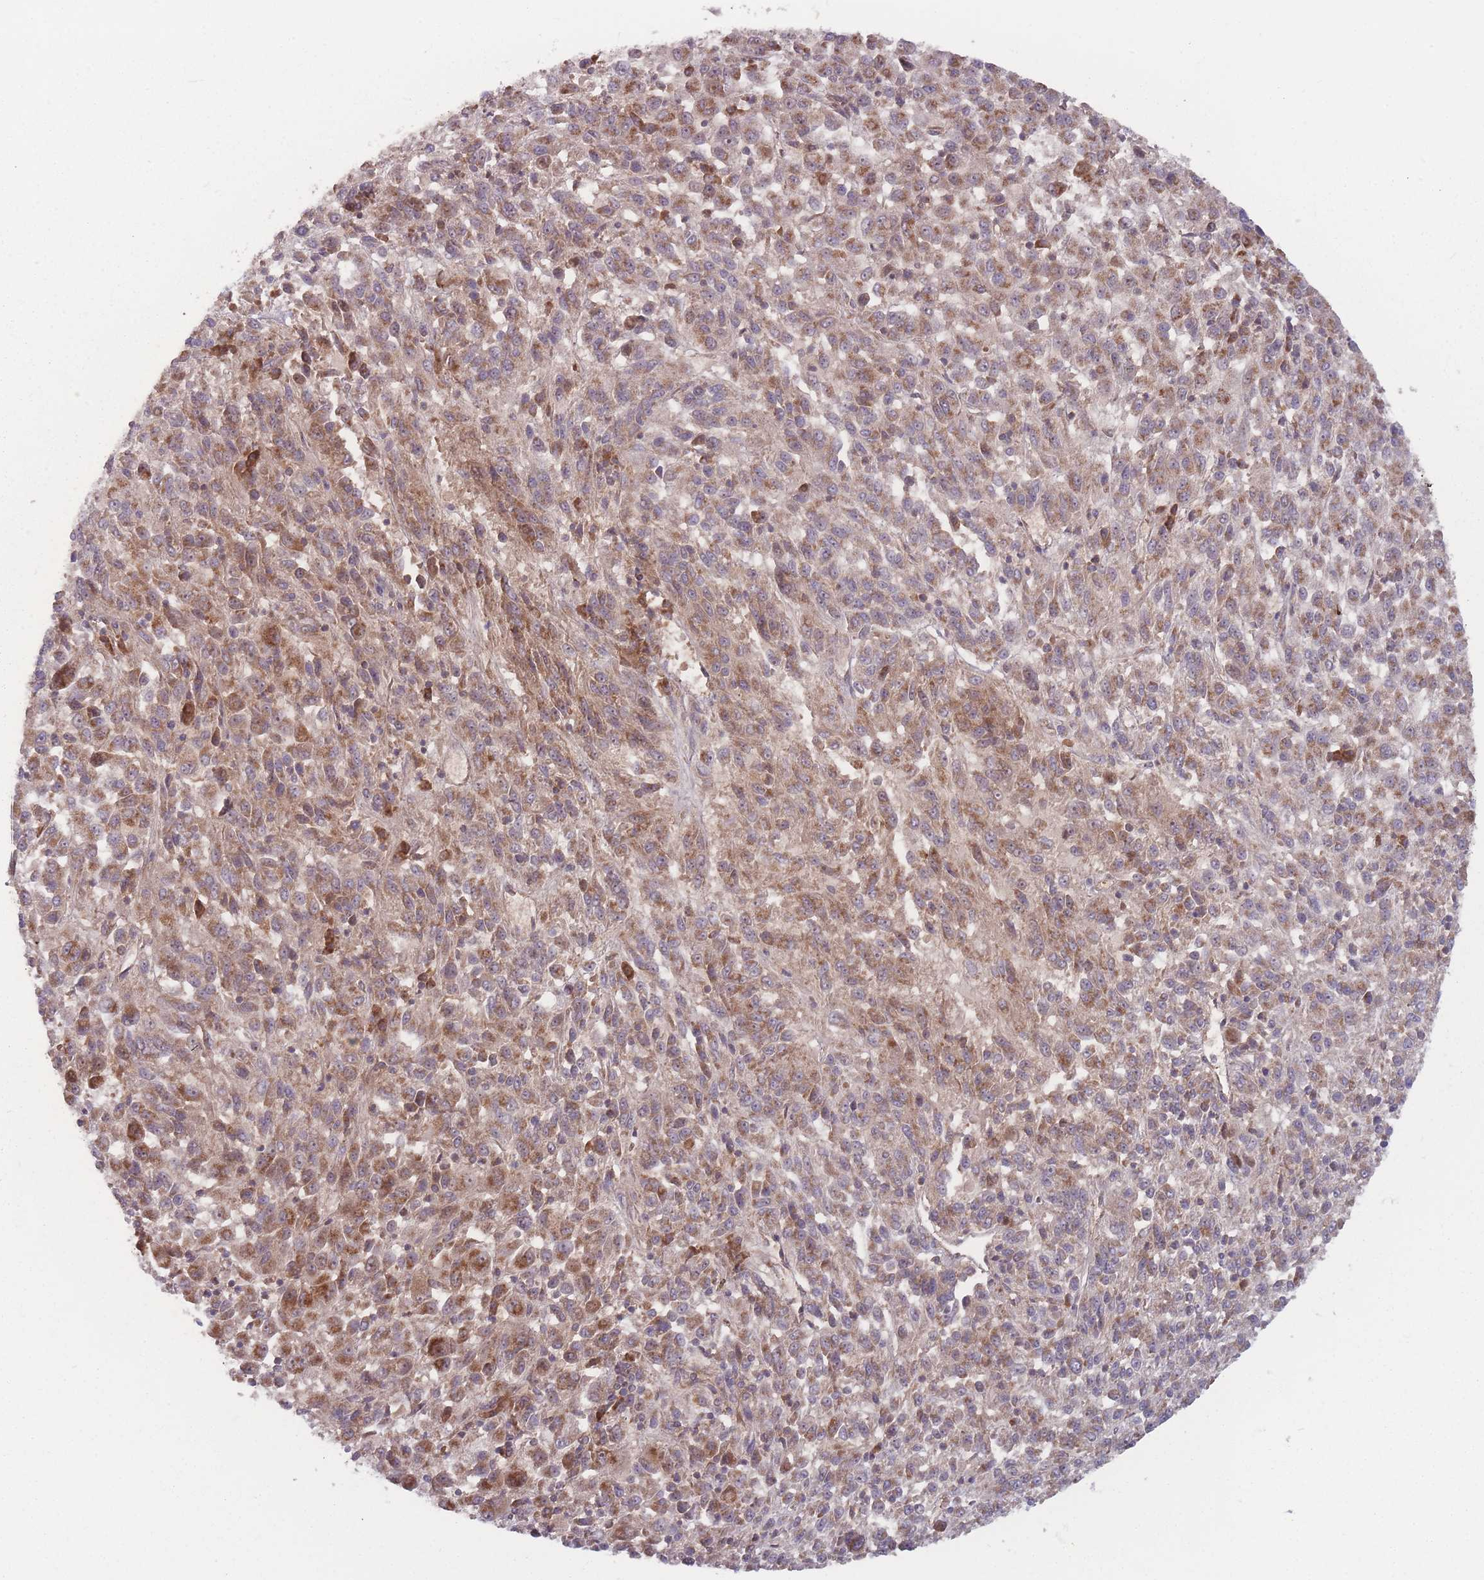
{"staining": {"intensity": "moderate", "quantity": ">75%", "location": "cytoplasmic/membranous"}, "tissue": "melanoma", "cell_type": "Tumor cells", "image_type": "cancer", "snomed": [{"axis": "morphology", "description": "Malignant melanoma, Metastatic site"}, {"axis": "topography", "description": "Lung"}], "caption": "About >75% of tumor cells in malignant melanoma (metastatic site) reveal moderate cytoplasmic/membranous protein staining as visualized by brown immunohistochemical staining.", "gene": "ATP5MG", "patient": {"sex": "male", "age": 64}}